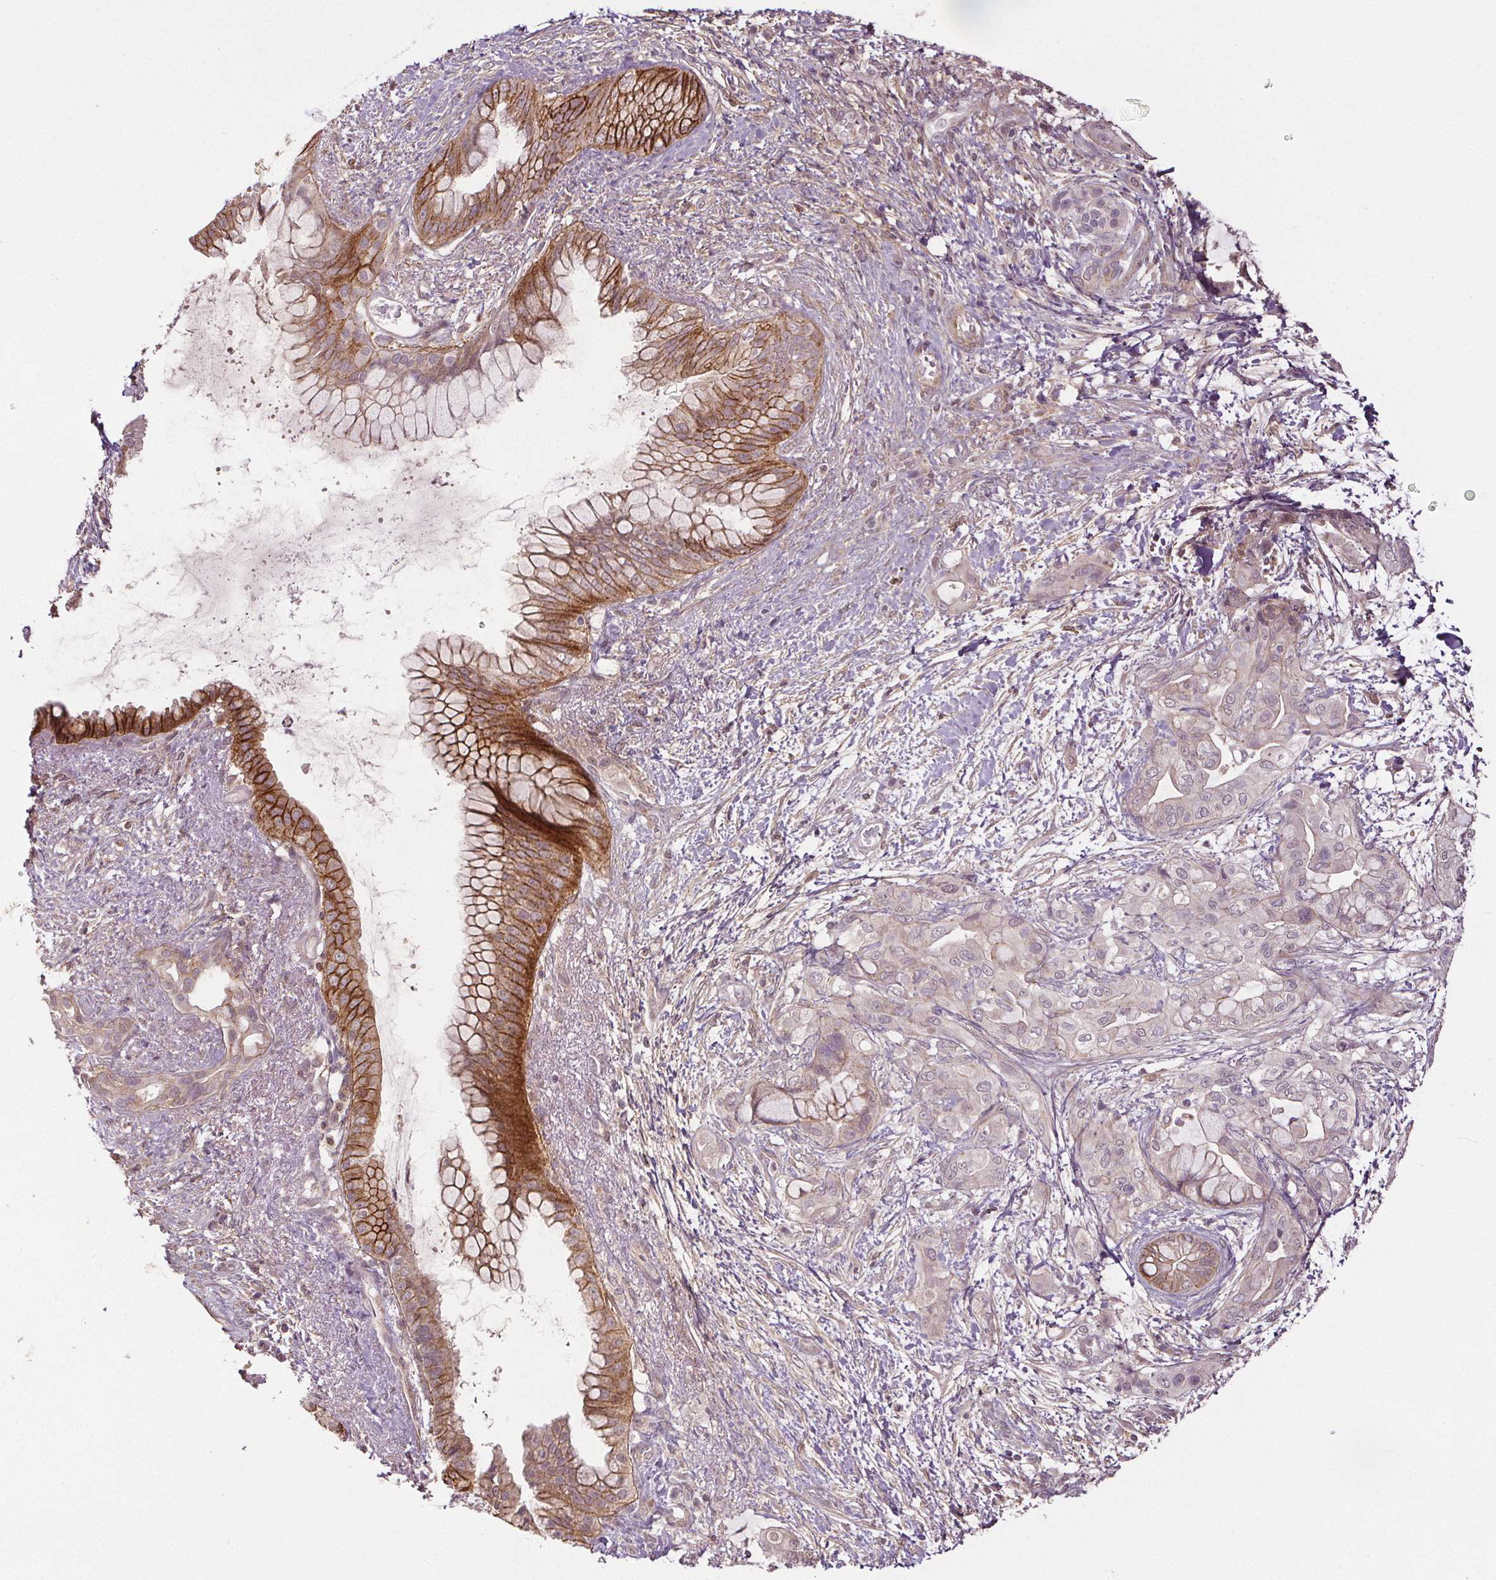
{"staining": {"intensity": "moderate", "quantity": "25%-75%", "location": "cytoplasmic/membranous"}, "tissue": "pancreatic cancer", "cell_type": "Tumor cells", "image_type": "cancer", "snomed": [{"axis": "morphology", "description": "Adenocarcinoma, NOS"}, {"axis": "topography", "description": "Pancreas"}], "caption": "Pancreatic cancer stained with a protein marker exhibits moderate staining in tumor cells.", "gene": "EPHB3", "patient": {"sex": "male", "age": 71}}